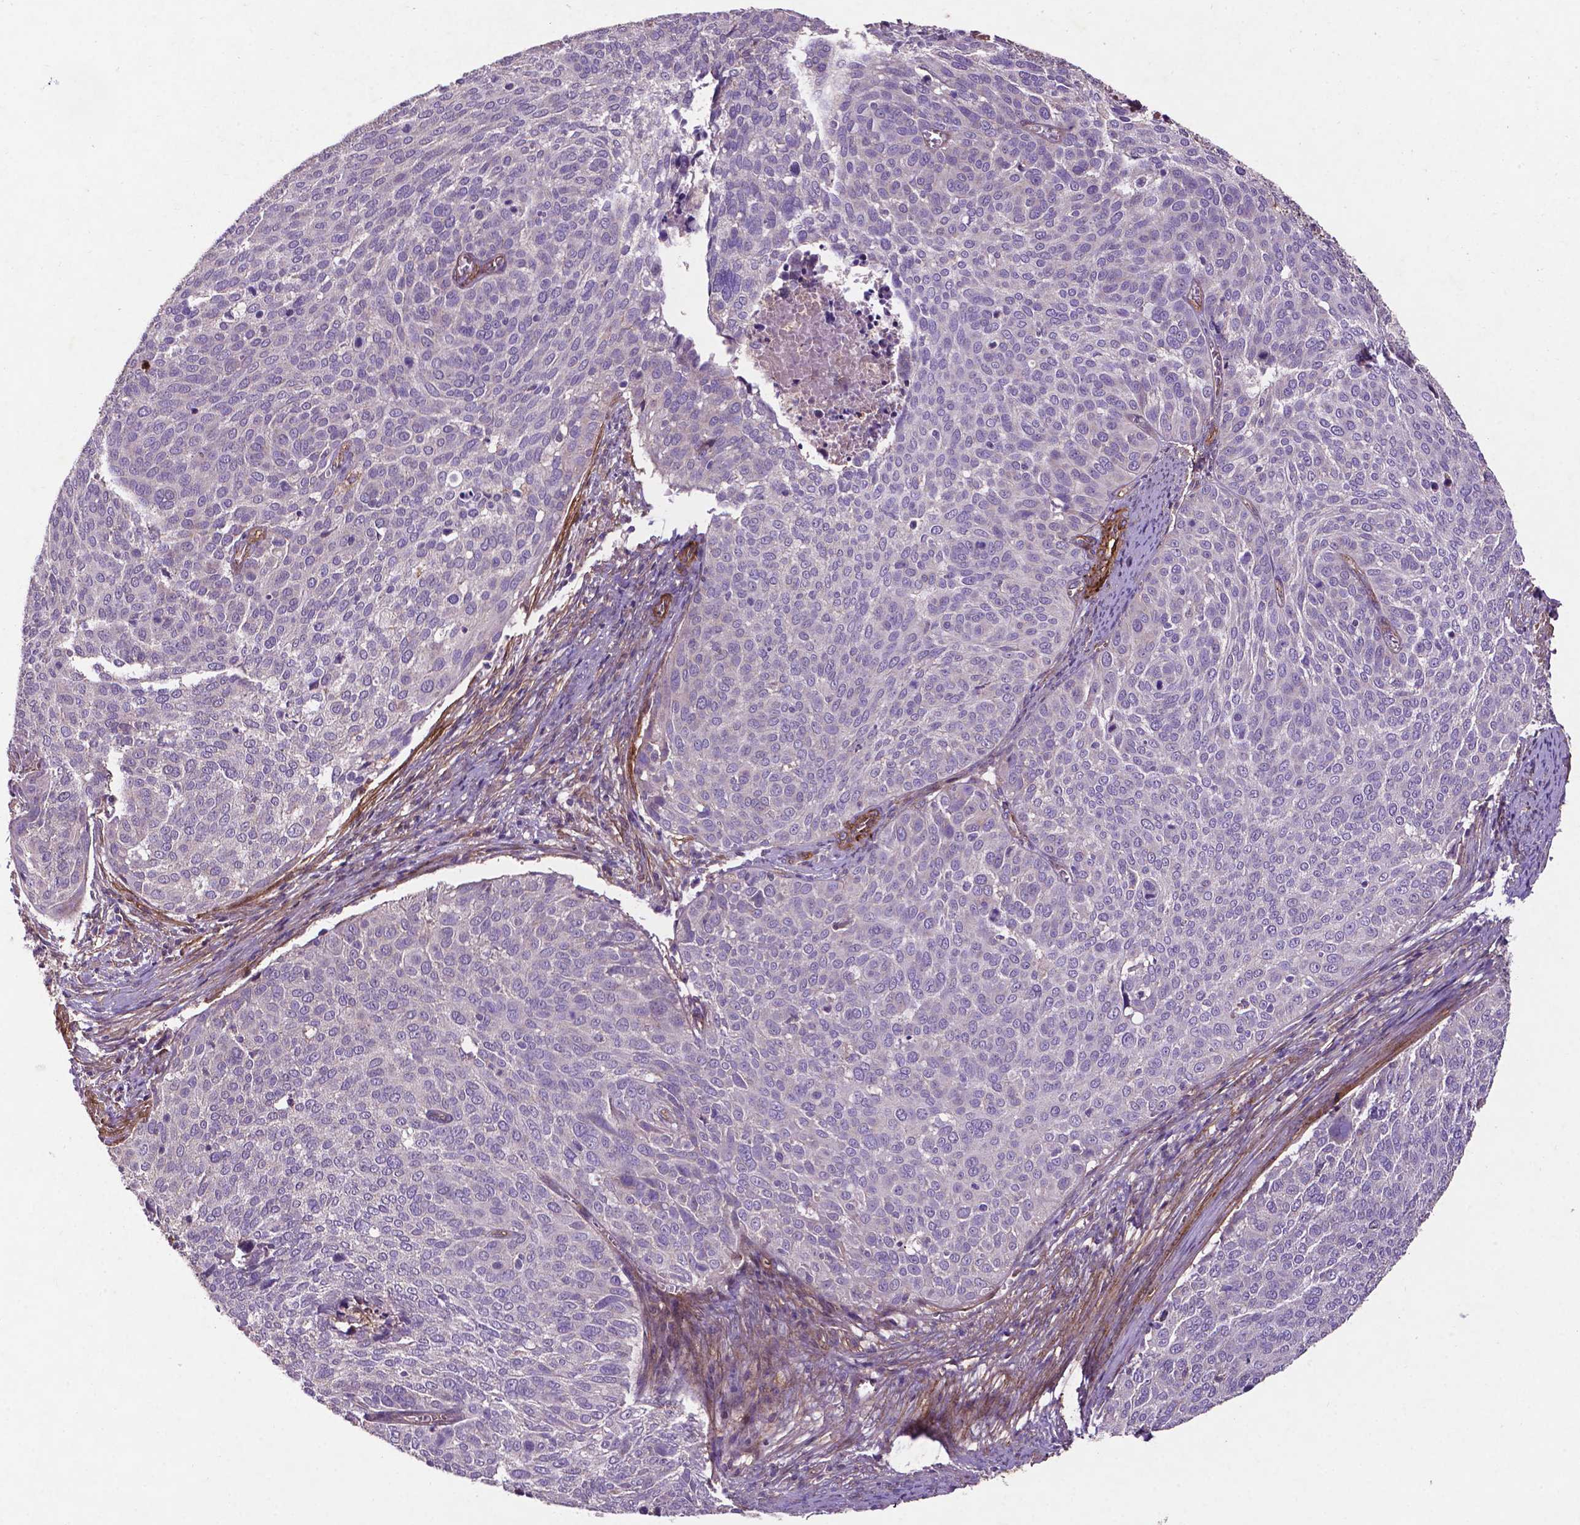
{"staining": {"intensity": "negative", "quantity": "none", "location": "none"}, "tissue": "cervical cancer", "cell_type": "Tumor cells", "image_type": "cancer", "snomed": [{"axis": "morphology", "description": "Squamous cell carcinoma, NOS"}, {"axis": "topography", "description": "Cervix"}], "caption": "Immunohistochemistry (IHC) histopathology image of cervical cancer stained for a protein (brown), which displays no positivity in tumor cells.", "gene": "RRAS", "patient": {"sex": "female", "age": 39}}